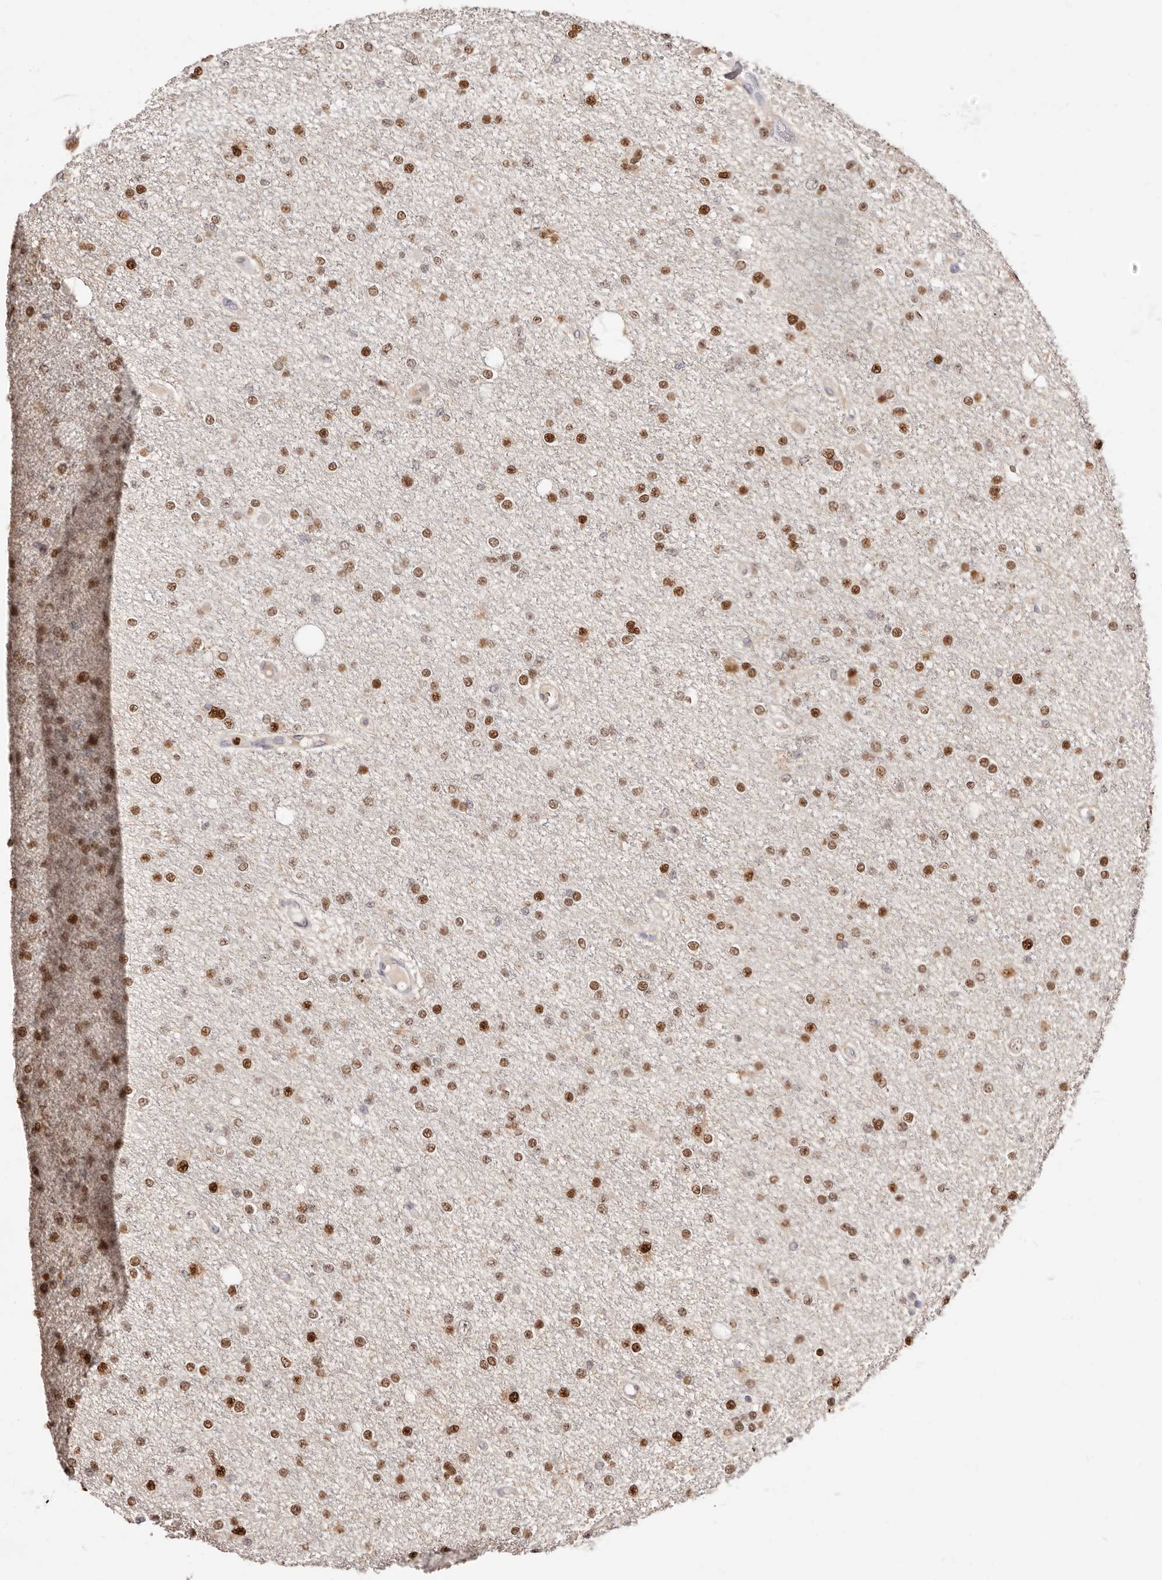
{"staining": {"intensity": "moderate", "quantity": ">75%", "location": "nuclear"}, "tissue": "glioma", "cell_type": "Tumor cells", "image_type": "cancer", "snomed": [{"axis": "morphology", "description": "Glioma, malignant, Low grade"}, {"axis": "topography", "description": "Brain"}], "caption": "Immunohistochemistry (DAB) staining of glioma displays moderate nuclear protein expression in about >75% of tumor cells.", "gene": "TKT", "patient": {"sex": "female", "age": 22}}